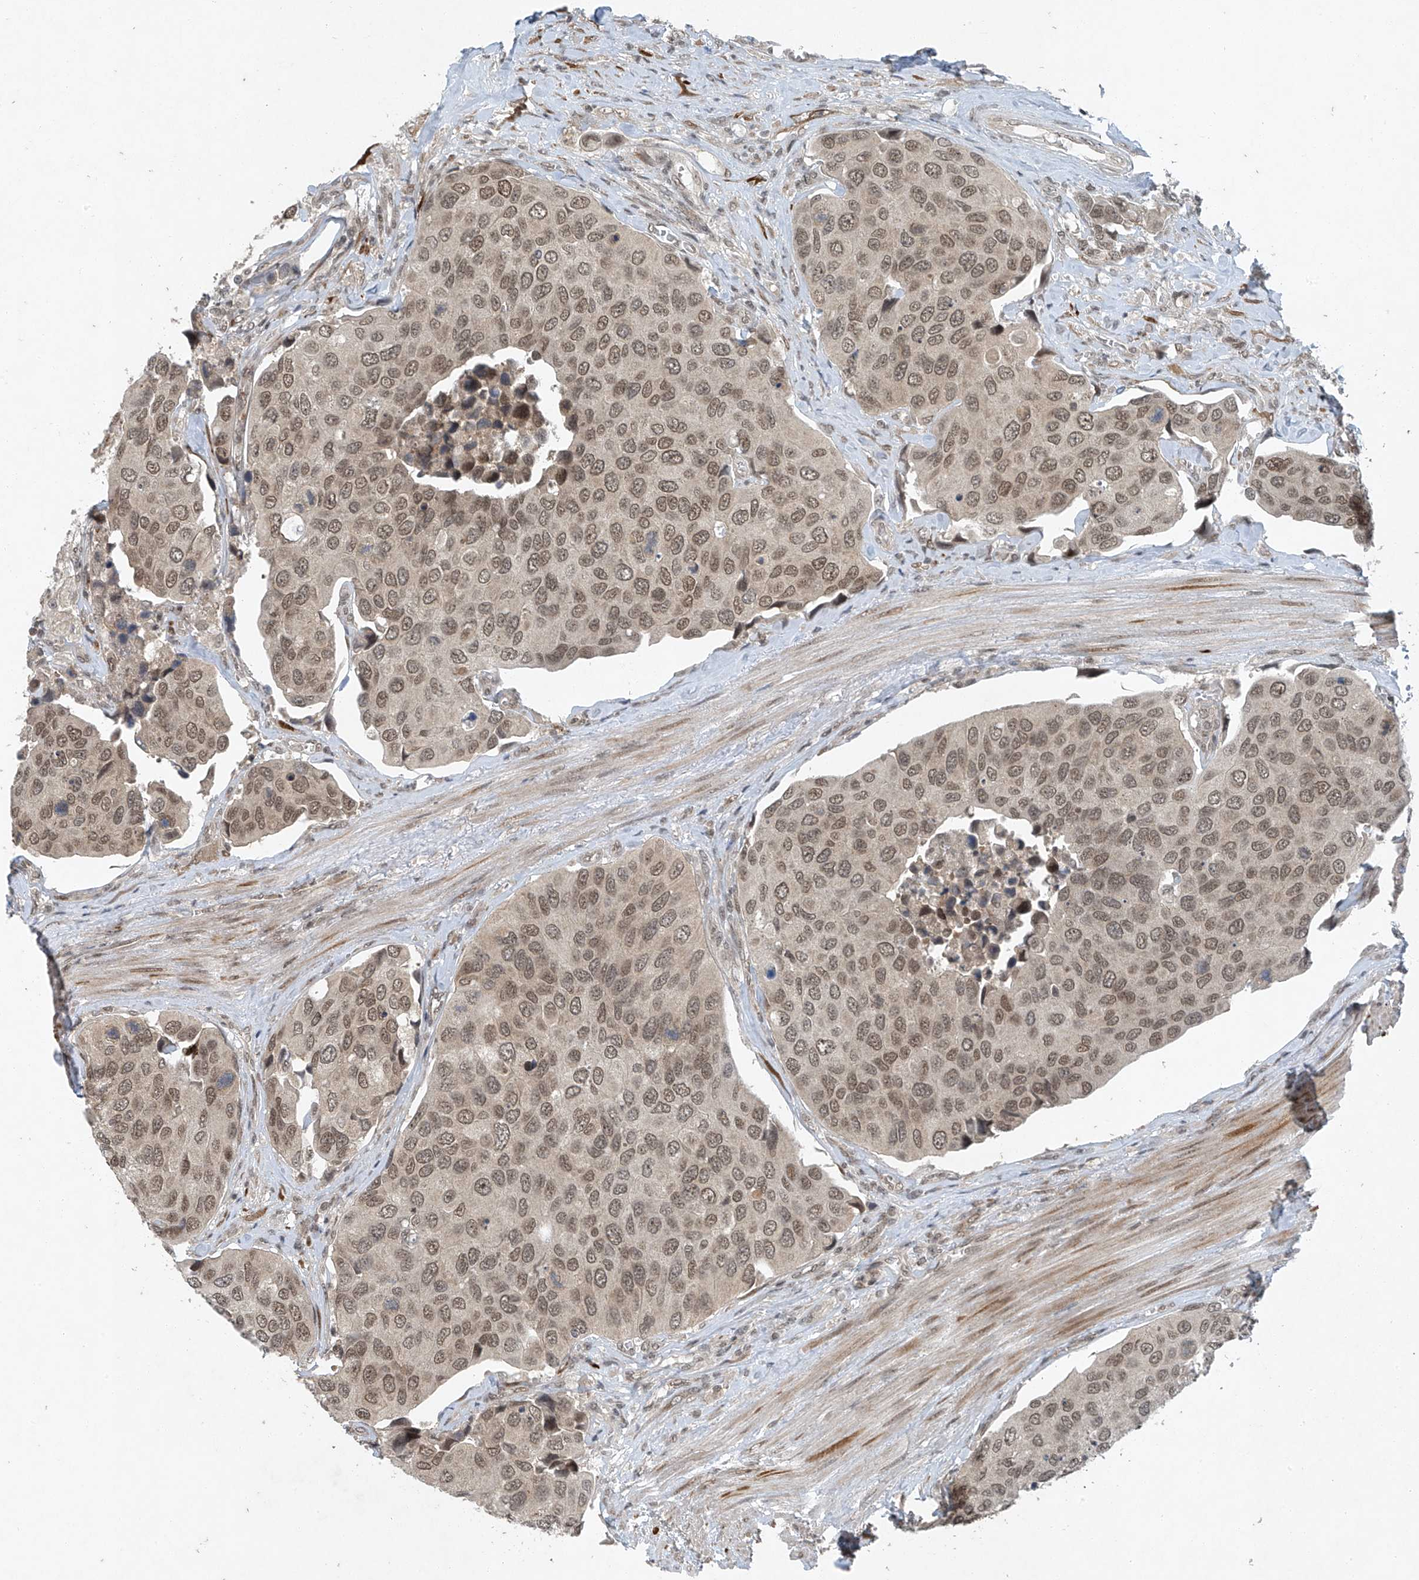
{"staining": {"intensity": "moderate", "quantity": ">75%", "location": "nuclear"}, "tissue": "urothelial cancer", "cell_type": "Tumor cells", "image_type": "cancer", "snomed": [{"axis": "morphology", "description": "Urothelial carcinoma, High grade"}, {"axis": "topography", "description": "Urinary bladder"}], "caption": "The micrograph demonstrates staining of urothelial cancer, revealing moderate nuclear protein staining (brown color) within tumor cells. Immunohistochemistry (ihc) stains the protein of interest in brown and the nuclei are stained blue.", "gene": "TAF8", "patient": {"sex": "male", "age": 74}}